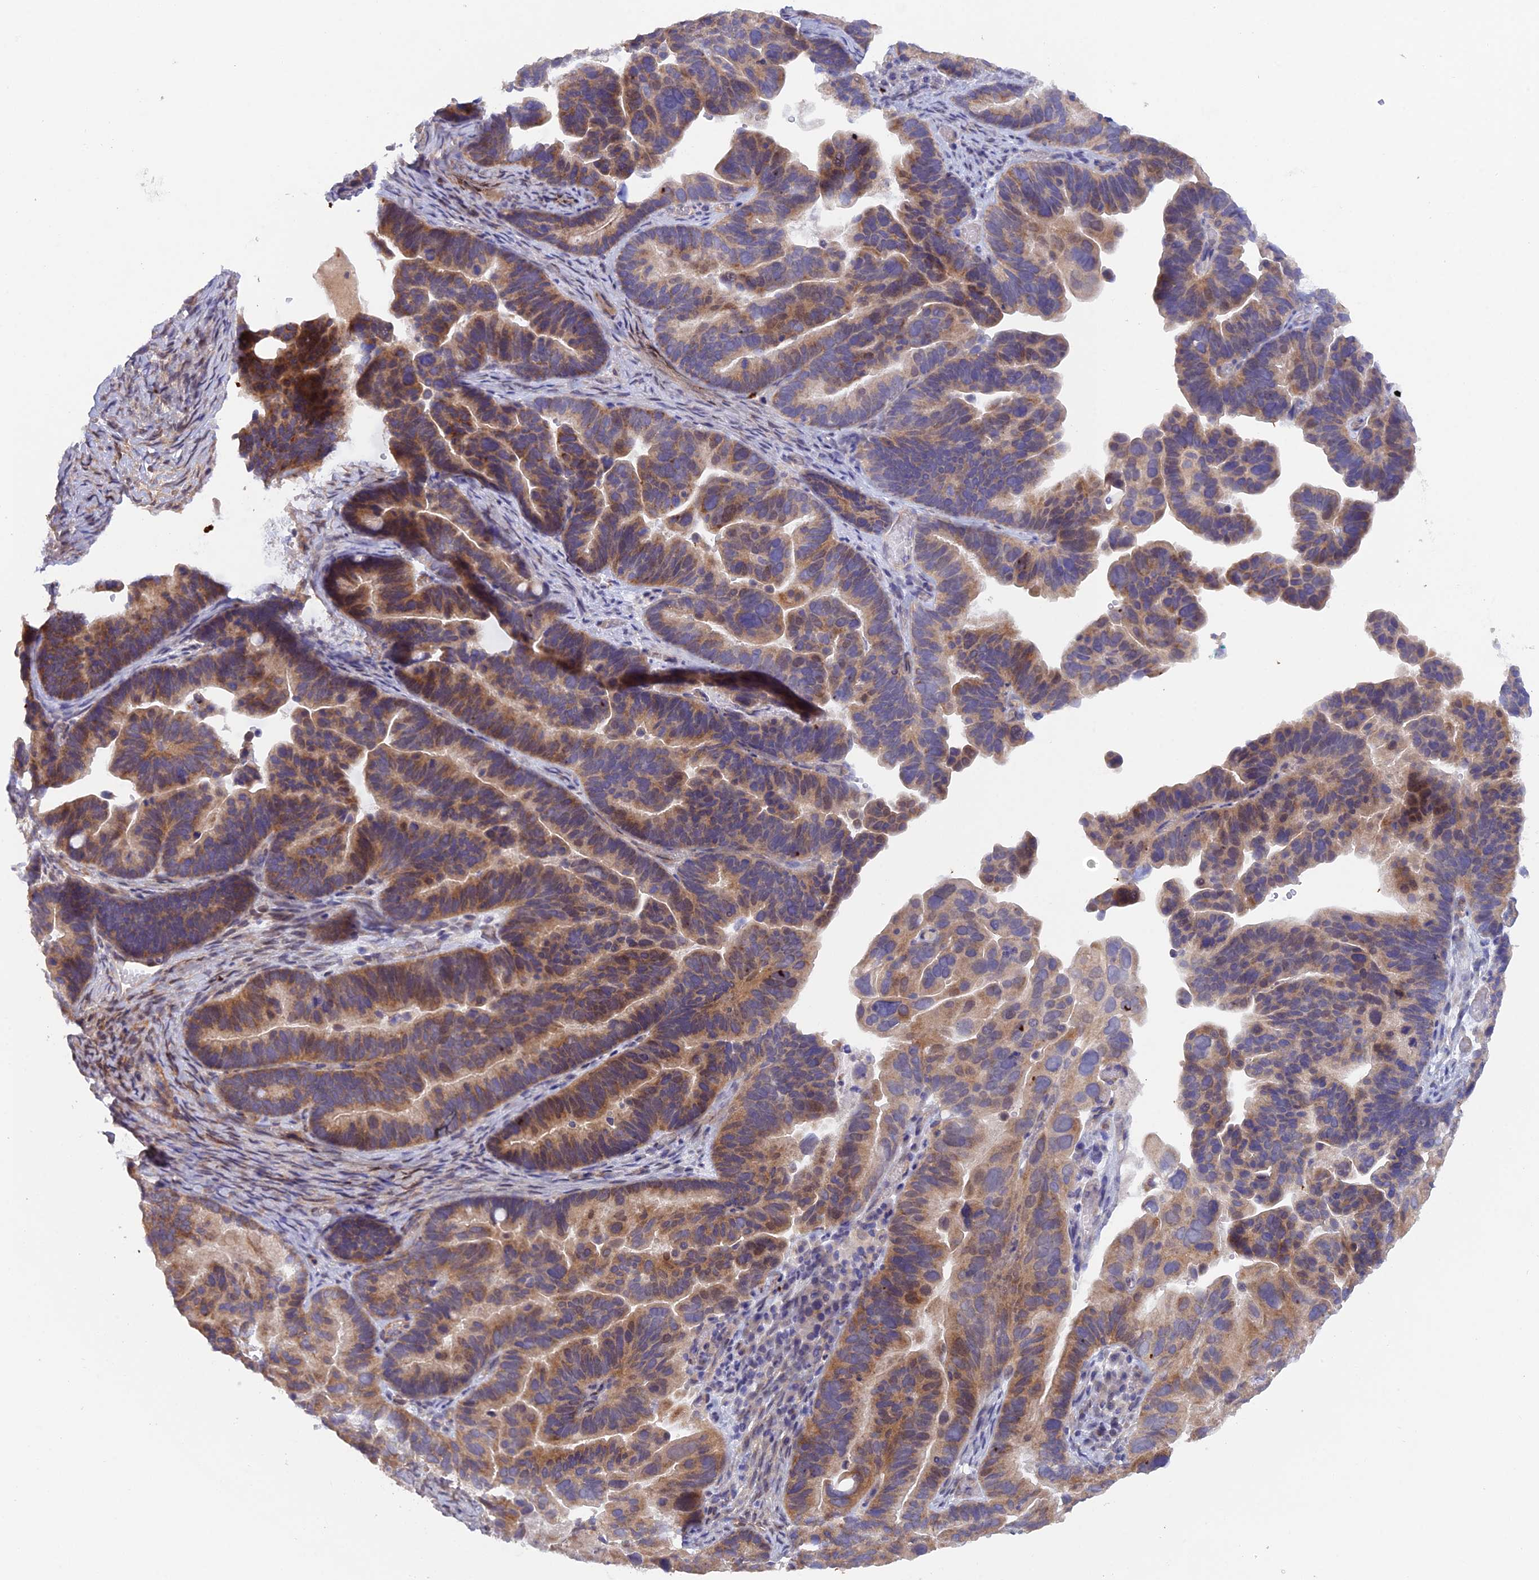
{"staining": {"intensity": "moderate", "quantity": "25%-75%", "location": "cytoplasmic/membranous"}, "tissue": "ovarian cancer", "cell_type": "Tumor cells", "image_type": "cancer", "snomed": [{"axis": "morphology", "description": "Cystadenocarcinoma, serous, NOS"}, {"axis": "topography", "description": "Ovary"}], "caption": "DAB (3,3'-diaminobenzidine) immunohistochemical staining of human serous cystadenocarcinoma (ovarian) exhibits moderate cytoplasmic/membranous protein expression in about 25%-75% of tumor cells.", "gene": "FZR1", "patient": {"sex": "female", "age": 56}}